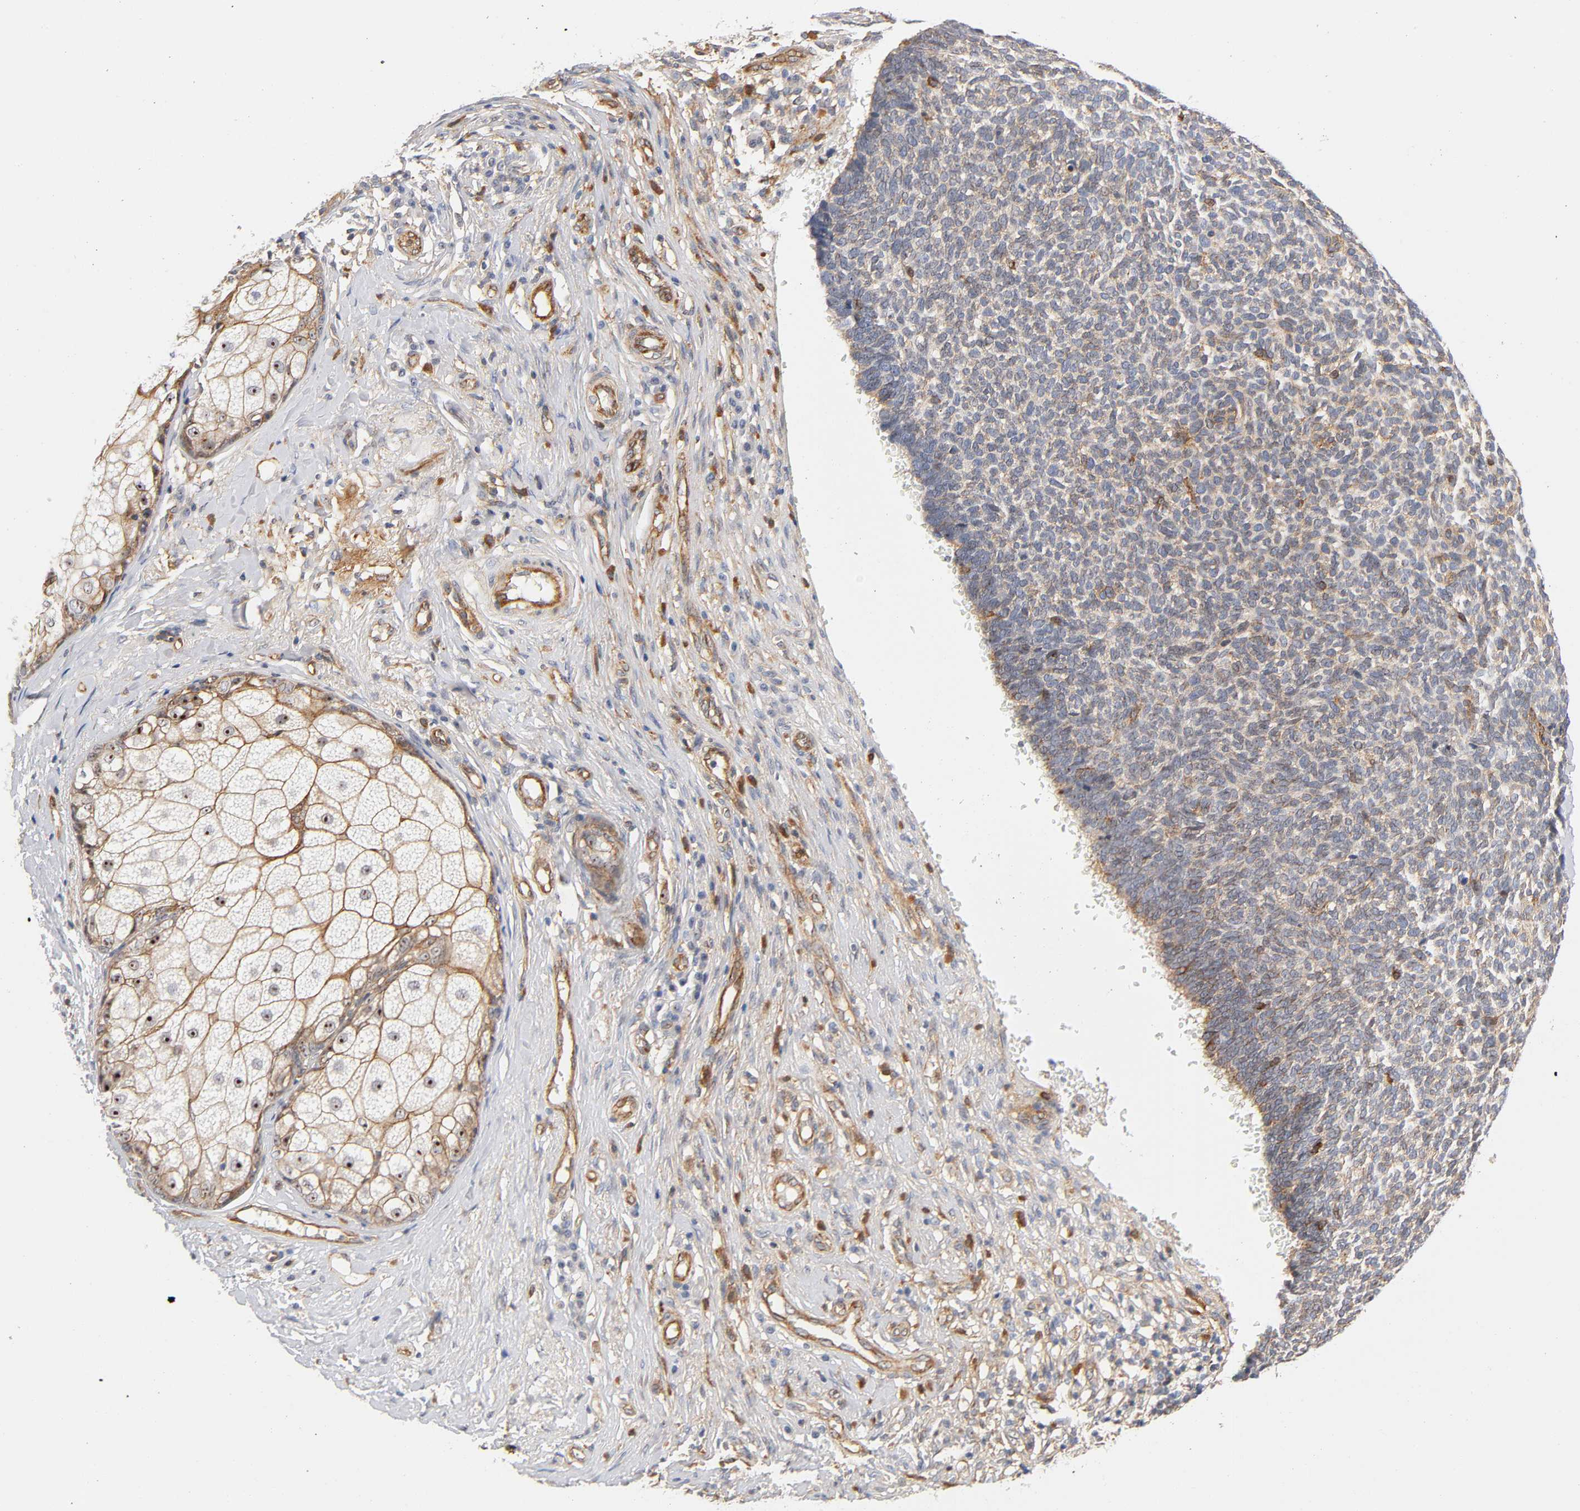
{"staining": {"intensity": "moderate", "quantity": ">75%", "location": "cytoplasmic/membranous"}, "tissue": "skin cancer", "cell_type": "Tumor cells", "image_type": "cancer", "snomed": [{"axis": "morphology", "description": "Basal cell carcinoma"}, {"axis": "topography", "description": "Skin"}], "caption": "Brown immunohistochemical staining in skin basal cell carcinoma exhibits moderate cytoplasmic/membranous positivity in approximately >75% of tumor cells. (DAB = brown stain, brightfield microscopy at high magnification).", "gene": "PLD1", "patient": {"sex": "male", "age": 87}}